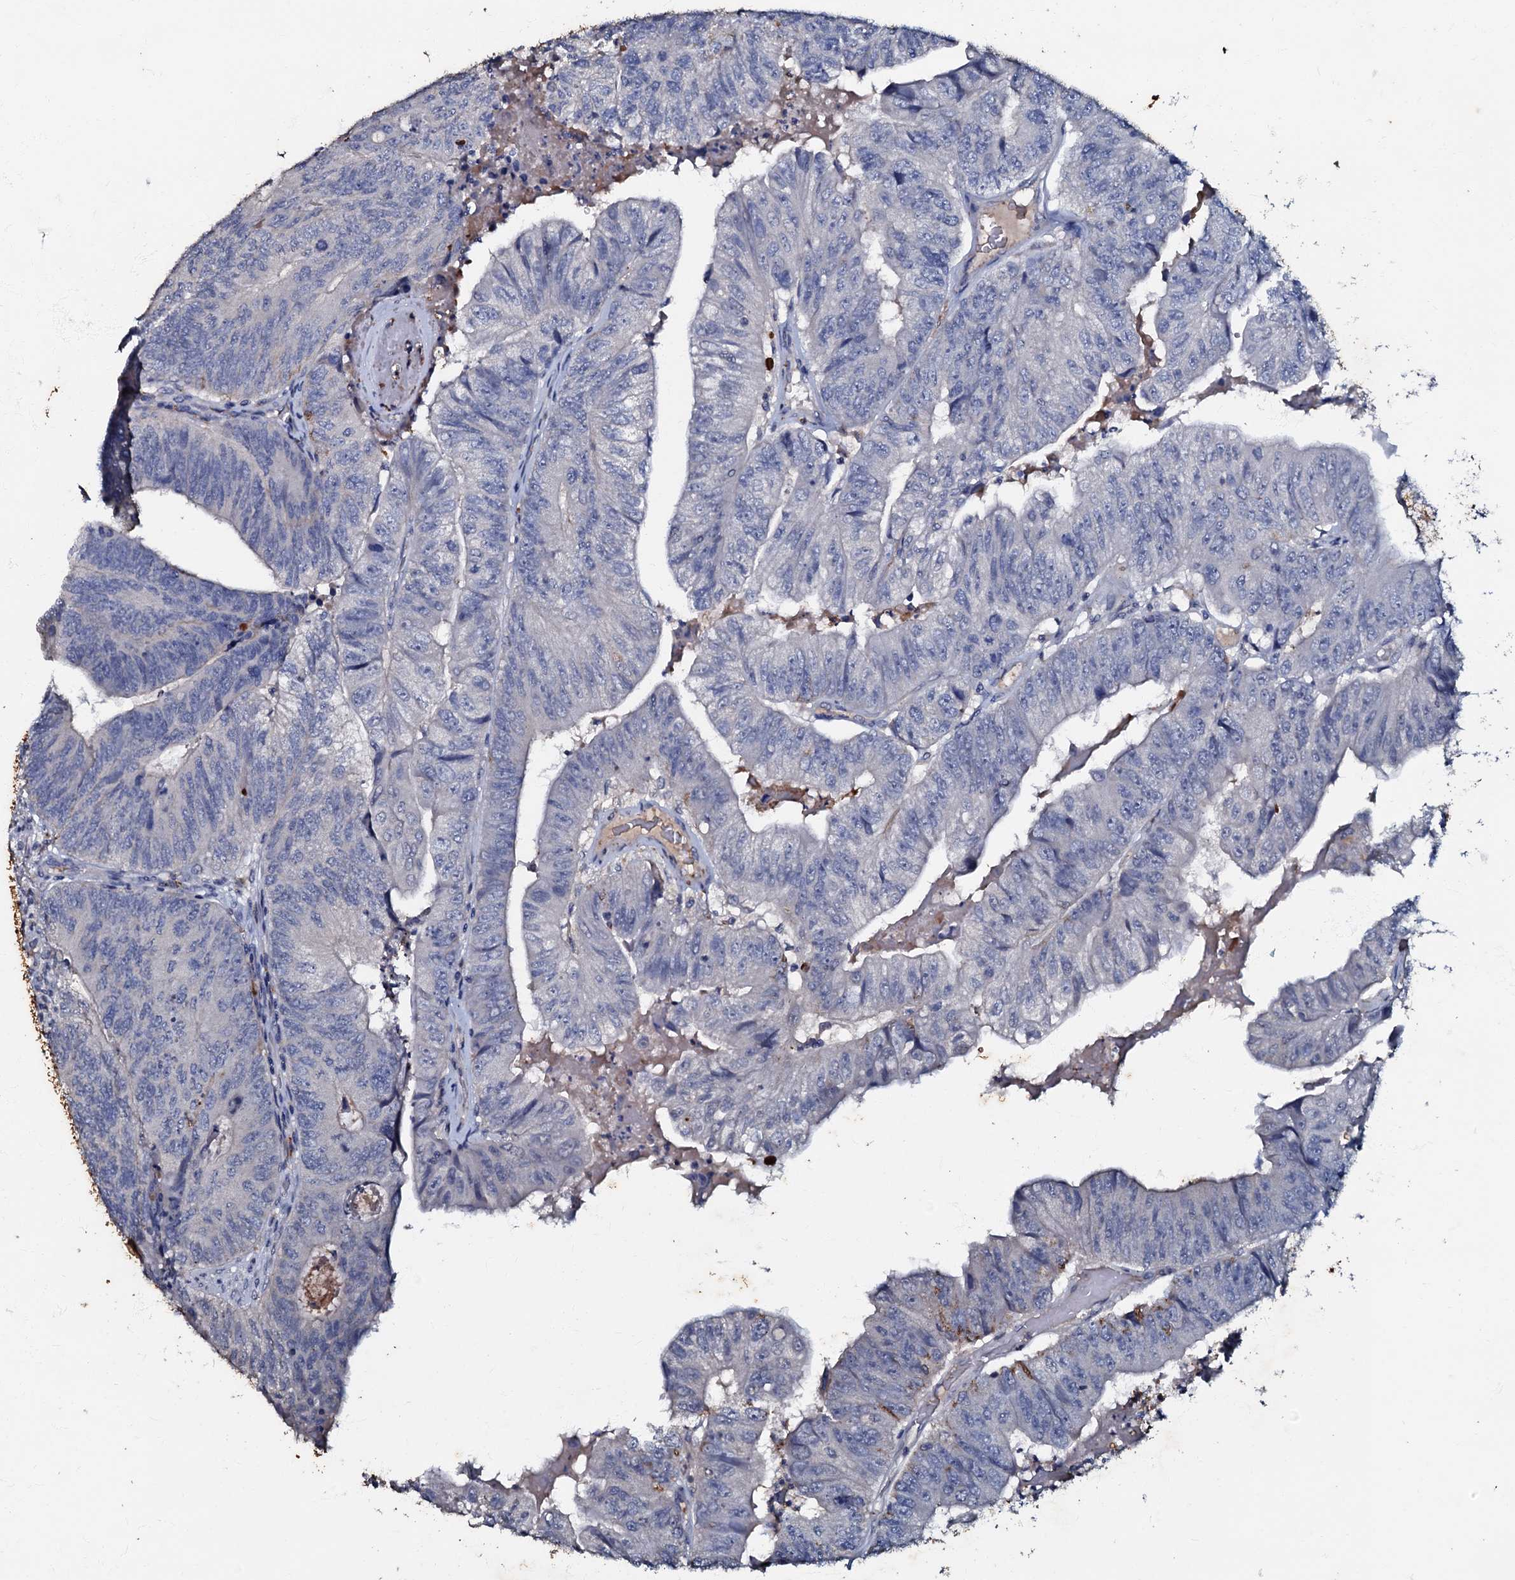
{"staining": {"intensity": "negative", "quantity": "none", "location": "none"}, "tissue": "colorectal cancer", "cell_type": "Tumor cells", "image_type": "cancer", "snomed": [{"axis": "morphology", "description": "Adenocarcinoma, NOS"}, {"axis": "topography", "description": "Colon"}], "caption": "This is an immunohistochemistry micrograph of colorectal cancer (adenocarcinoma). There is no staining in tumor cells.", "gene": "MANSC4", "patient": {"sex": "female", "age": 67}}